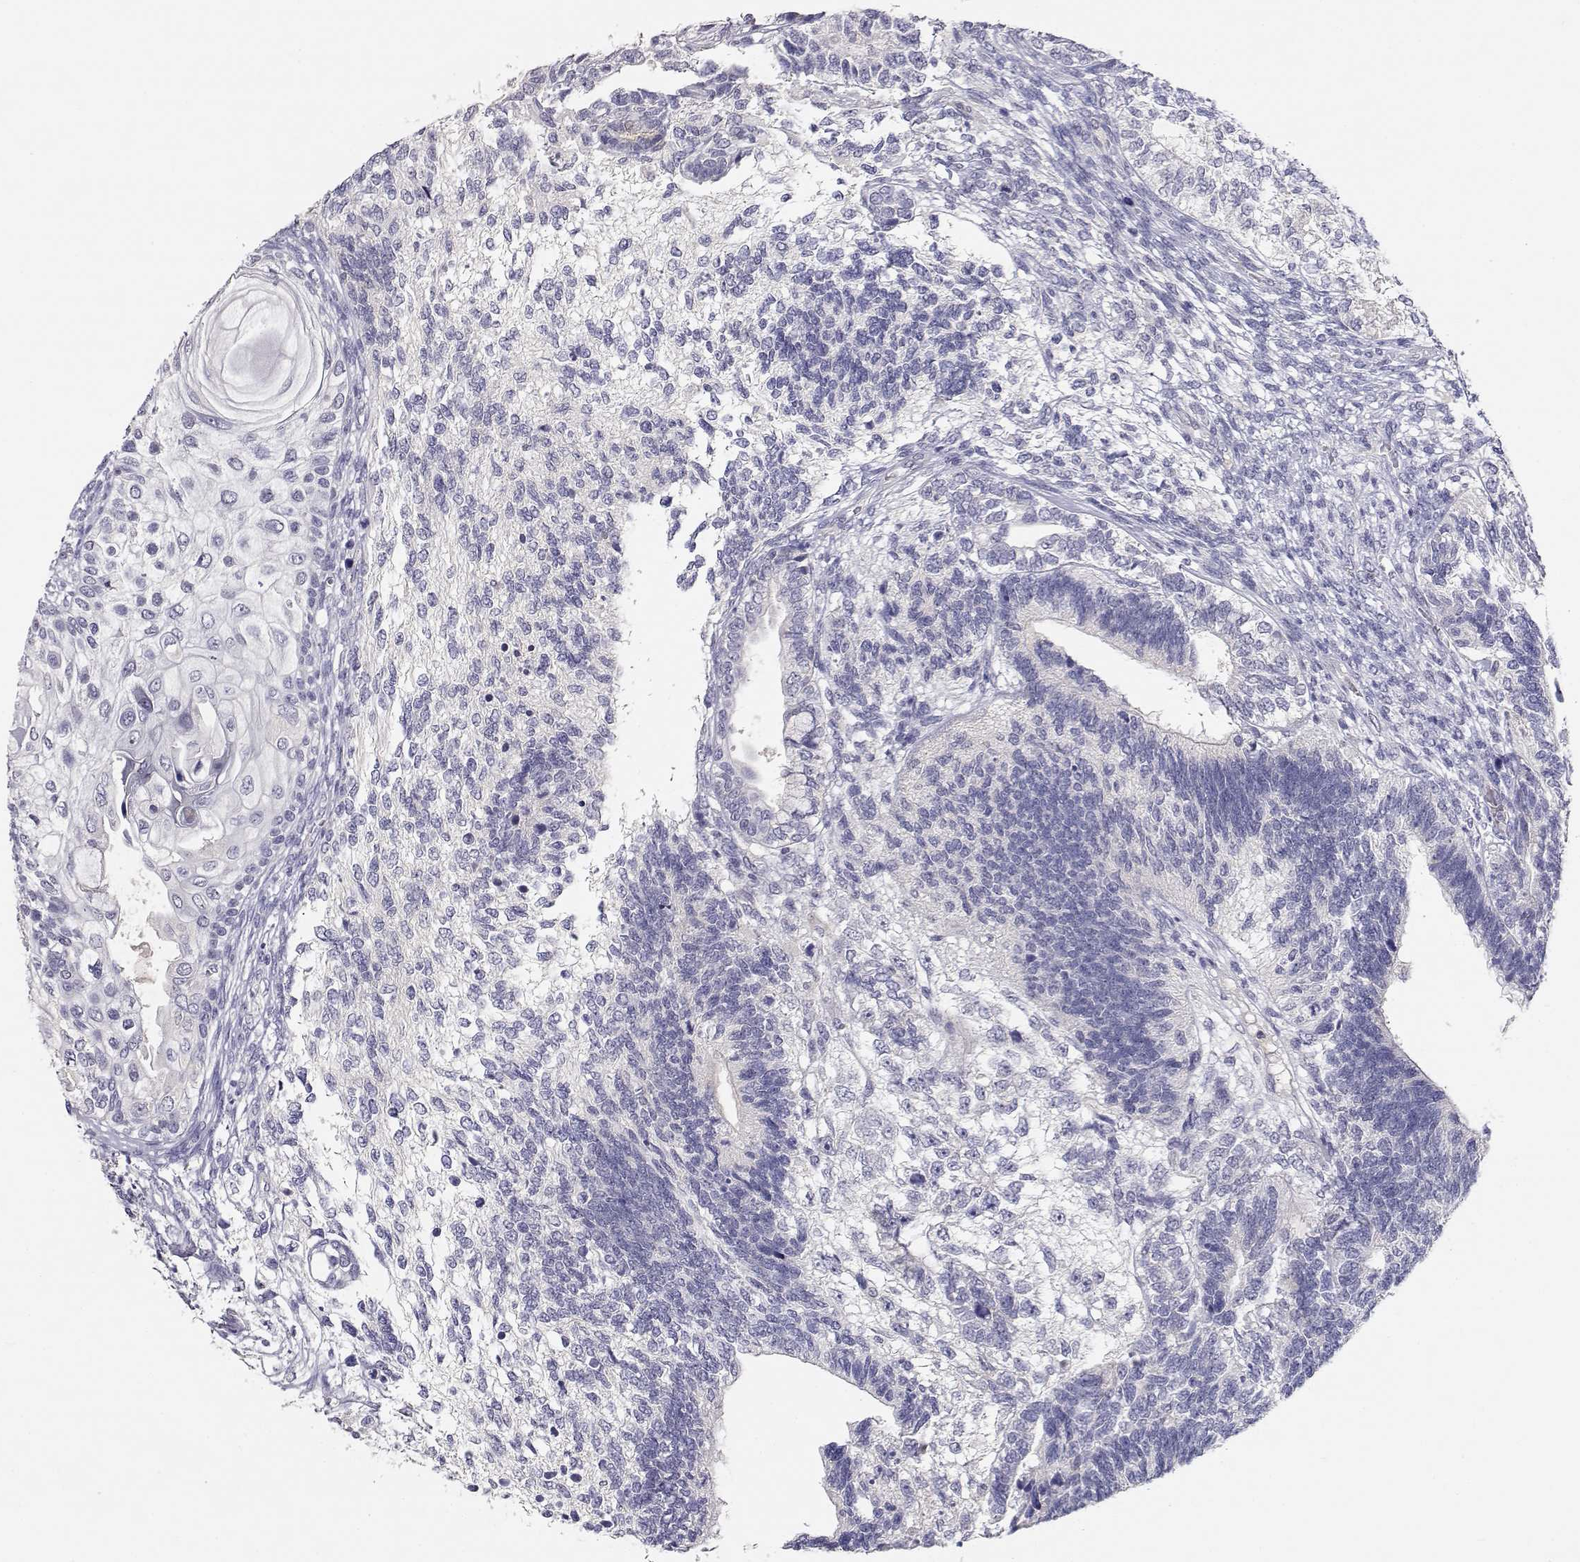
{"staining": {"intensity": "negative", "quantity": "none", "location": "none"}, "tissue": "testis cancer", "cell_type": "Tumor cells", "image_type": "cancer", "snomed": [{"axis": "morphology", "description": "Seminoma, NOS"}, {"axis": "morphology", "description": "Carcinoma, Embryonal, NOS"}, {"axis": "topography", "description": "Testis"}], "caption": "DAB immunohistochemical staining of human testis cancer reveals no significant staining in tumor cells.", "gene": "ADA", "patient": {"sex": "male", "age": 41}}